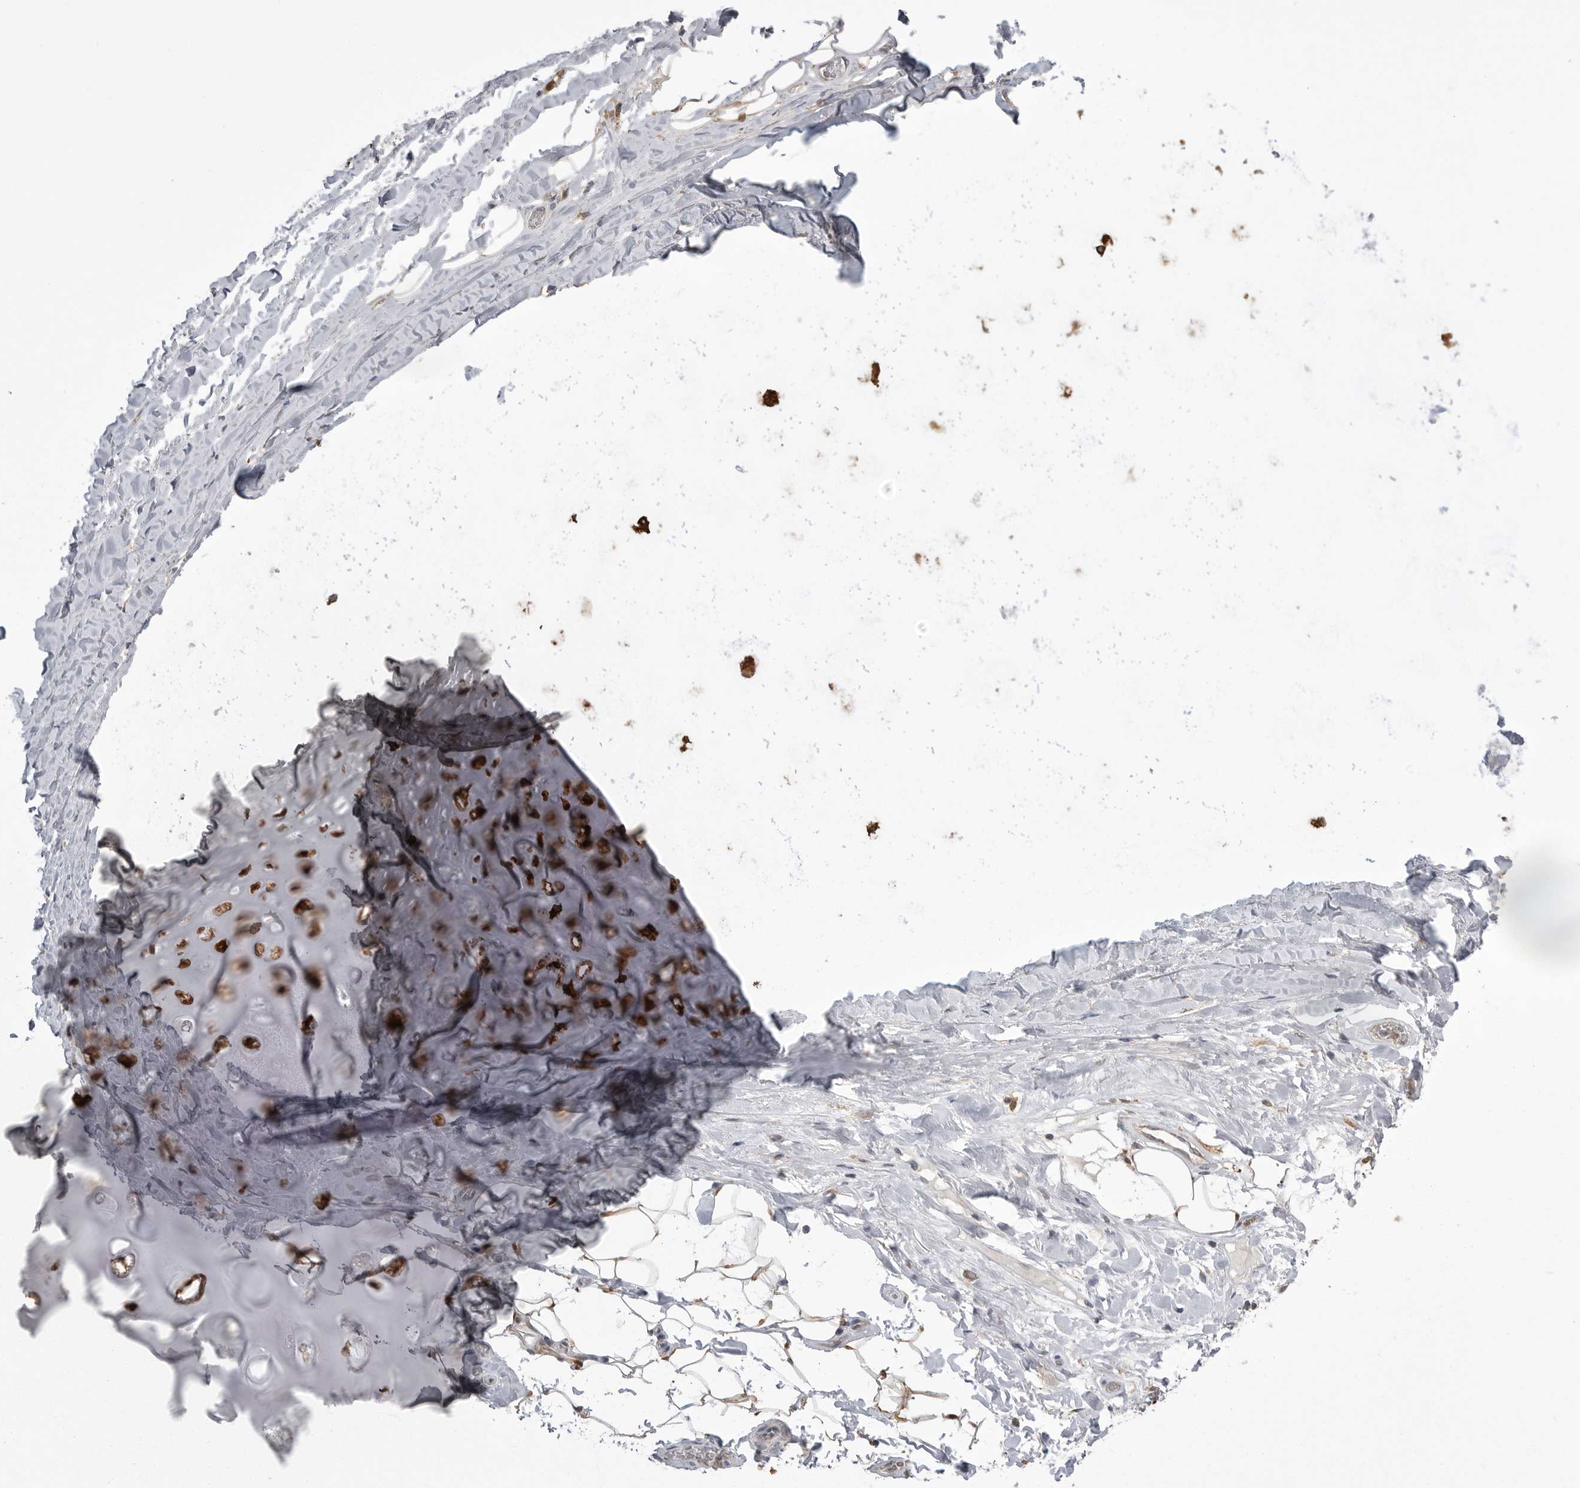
{"staining": {"intensity": "moderate", "quantity": "25%-75%", "location": "cytoplasmic/membranous"}, "tissue": "adipose tissue", "cell_type": "Adipocytes", "image_type": "normal", "snomed": [{"axis": "morphology", "description": "Normal tissue, NOS"}, {"axis": "topography", "description": "Cartilage tissue"}], "caption": "High-power microscopy captured an IHC micrograph of normal adipose tissue, revealing moderate cytoplasmic/membranous staining in approximately 25%-75% of adipocytes. The staining was performed using DAB to visualize the protein expression in brown, while the nuclei were stained in blue with hematoxylin (Magnification: 20x).", "gene": "KYAT3", "patient": {"sex": "female", "age": 63}}